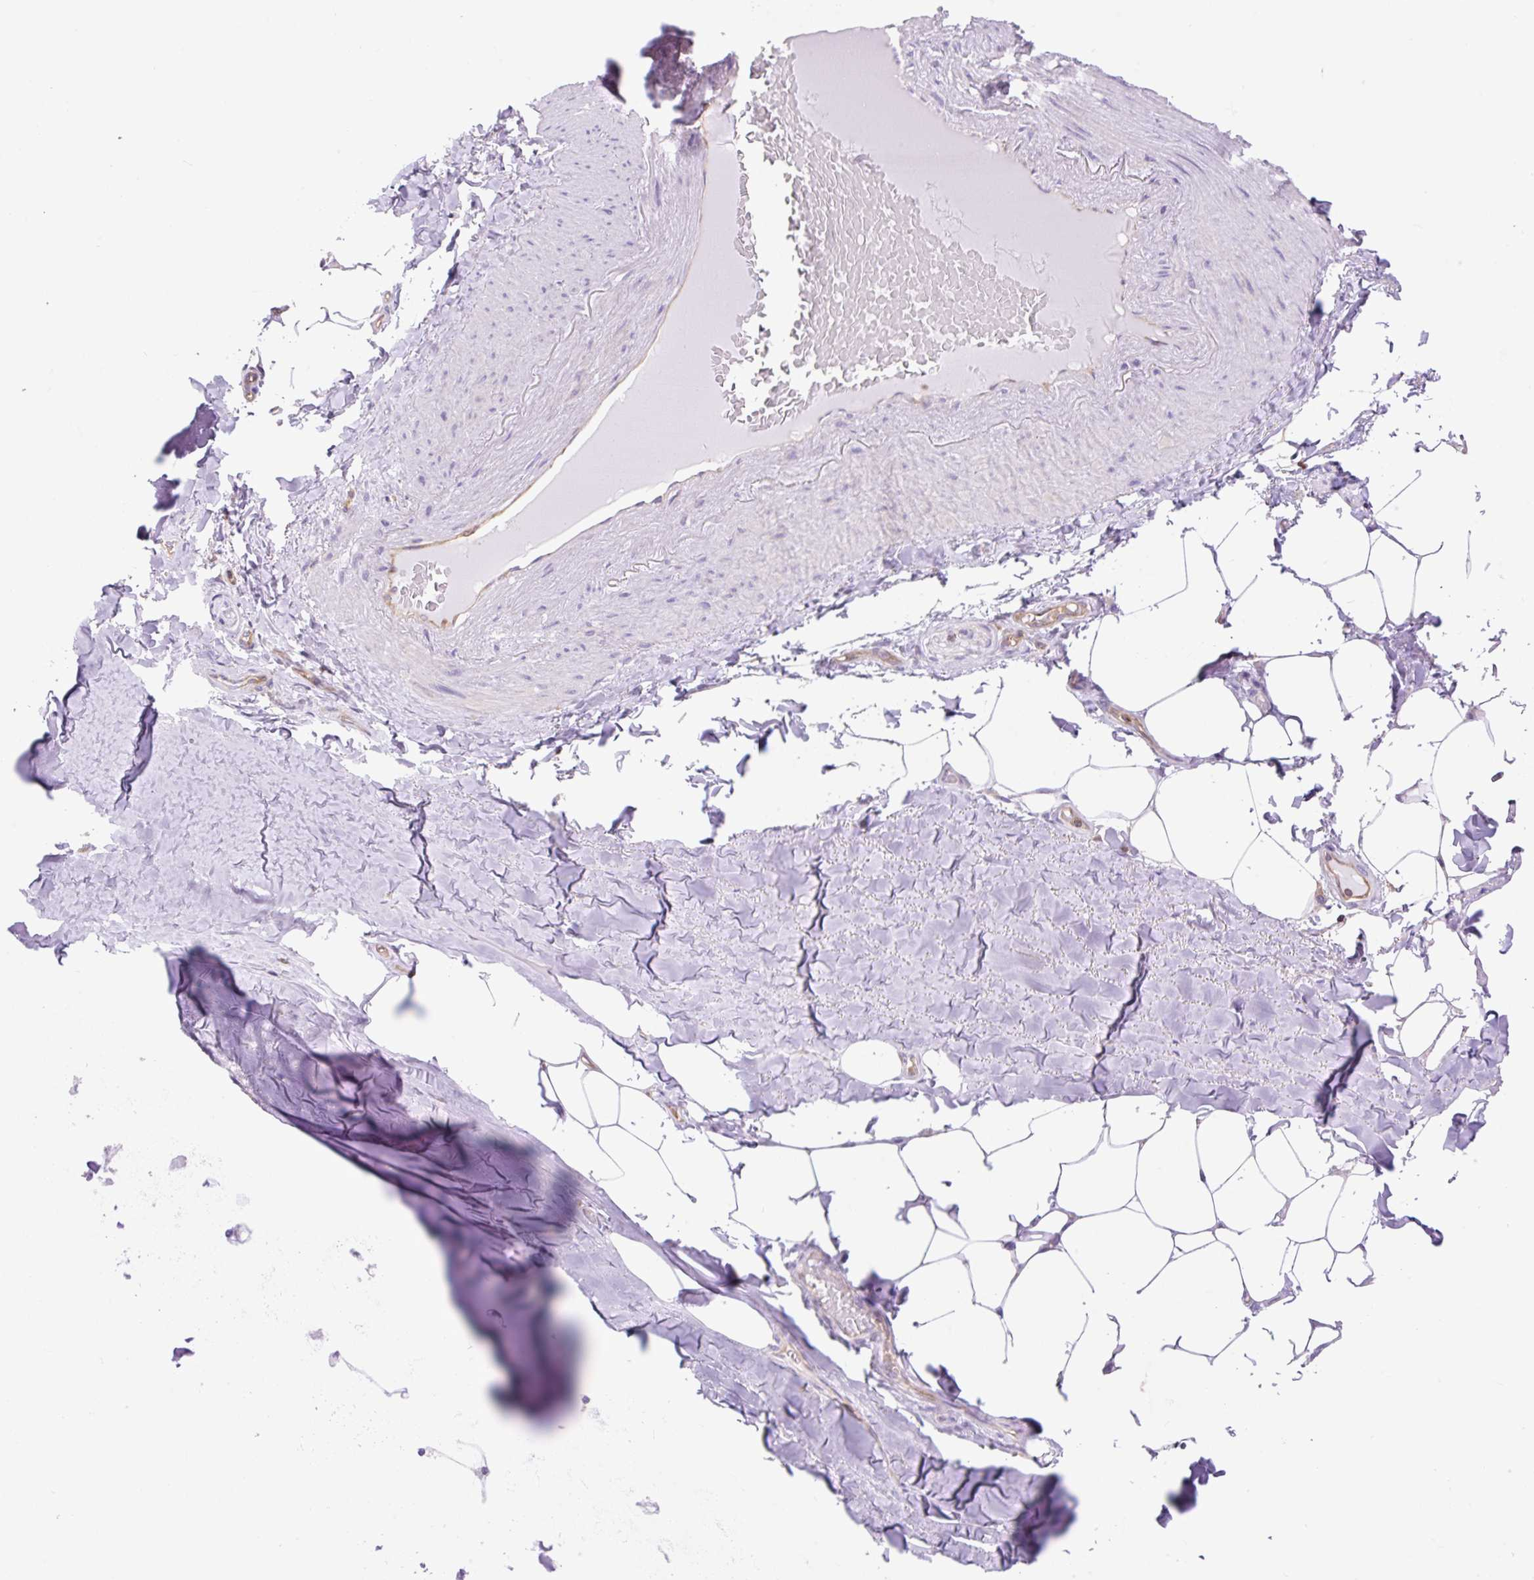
{"staining": {"intensity": "negative", "quantity": "none", "location": "none"}, "tissue": "adipose tissue", "cell_type": "Adipocytes", "image_type": "normal", "snomed": [{"axis": "morphology", "description": "Normal tissue, NOS"}, {"axis": "topography", "description": "Bronchus"}], "caption": "Immunohistochemistry (IHC) photomicrograph of benign adipose tissue: human adipose tissue stained with DAB shows no significant protein staining in adipocytes.", "gene": "DNM2", "patient": {"sex": "male", "age": 66}}